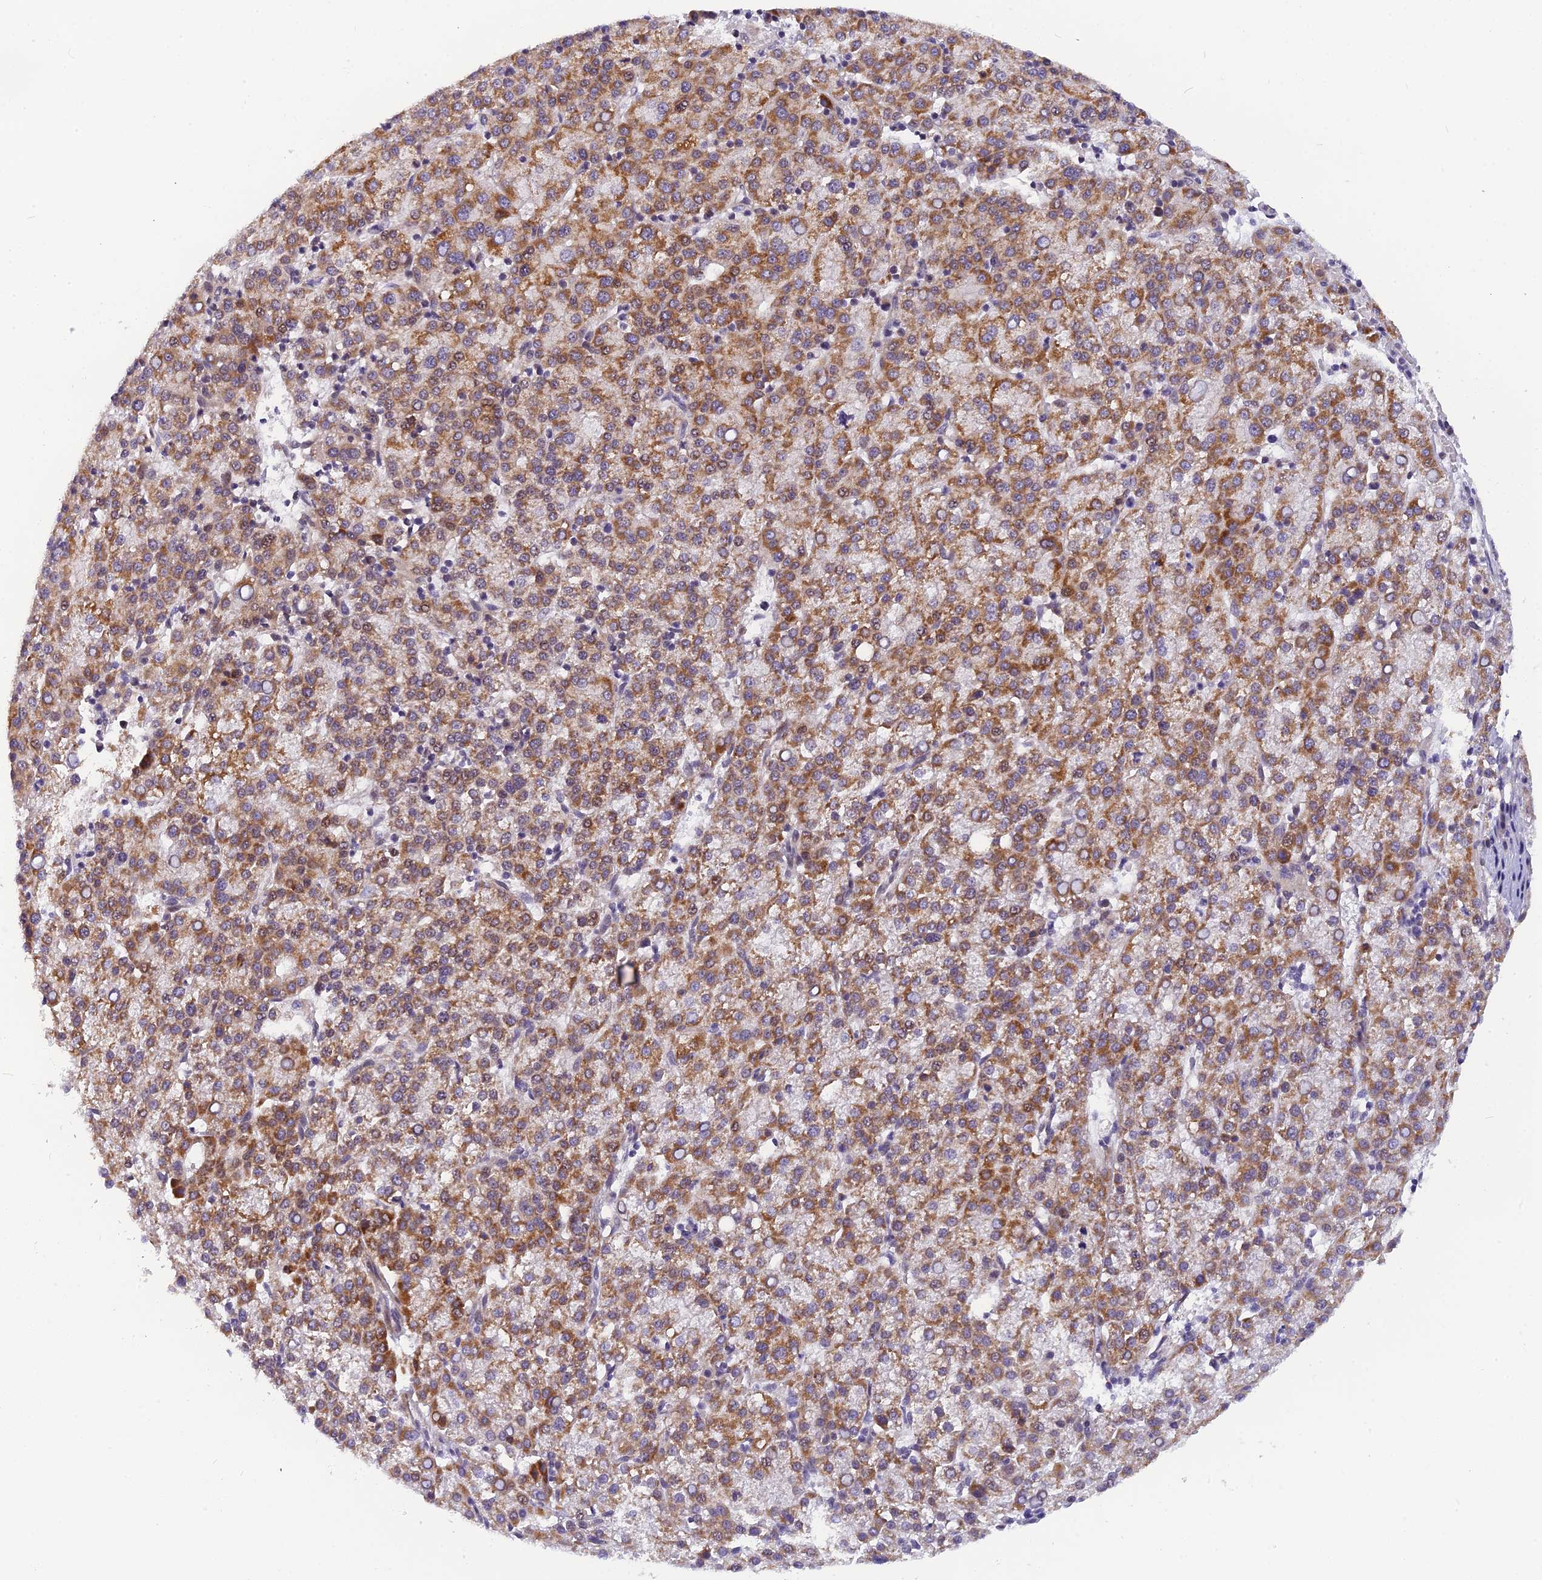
{"staining": {"intensity": "moderate", "quantity": ">75%", "location": "cytoplasmic/membranous"}, "tissue": "liver cancer", "cell_type": "Tumor cells", "image_type": "cancer", "snomed": [{"axis": "morphology", "description": "Carcinoma, Hepatocellular, NOS"}, {"axis": "topography", "description": "Liver"}], "caption": "Immunohistochemical staining of human liver cancer demonstrates moderate cytoplasmic/membranous protein staining in approximately >75% of tumor cells.", "gene": "CMC1", "patient": {"sex": "female", "age": 58}}